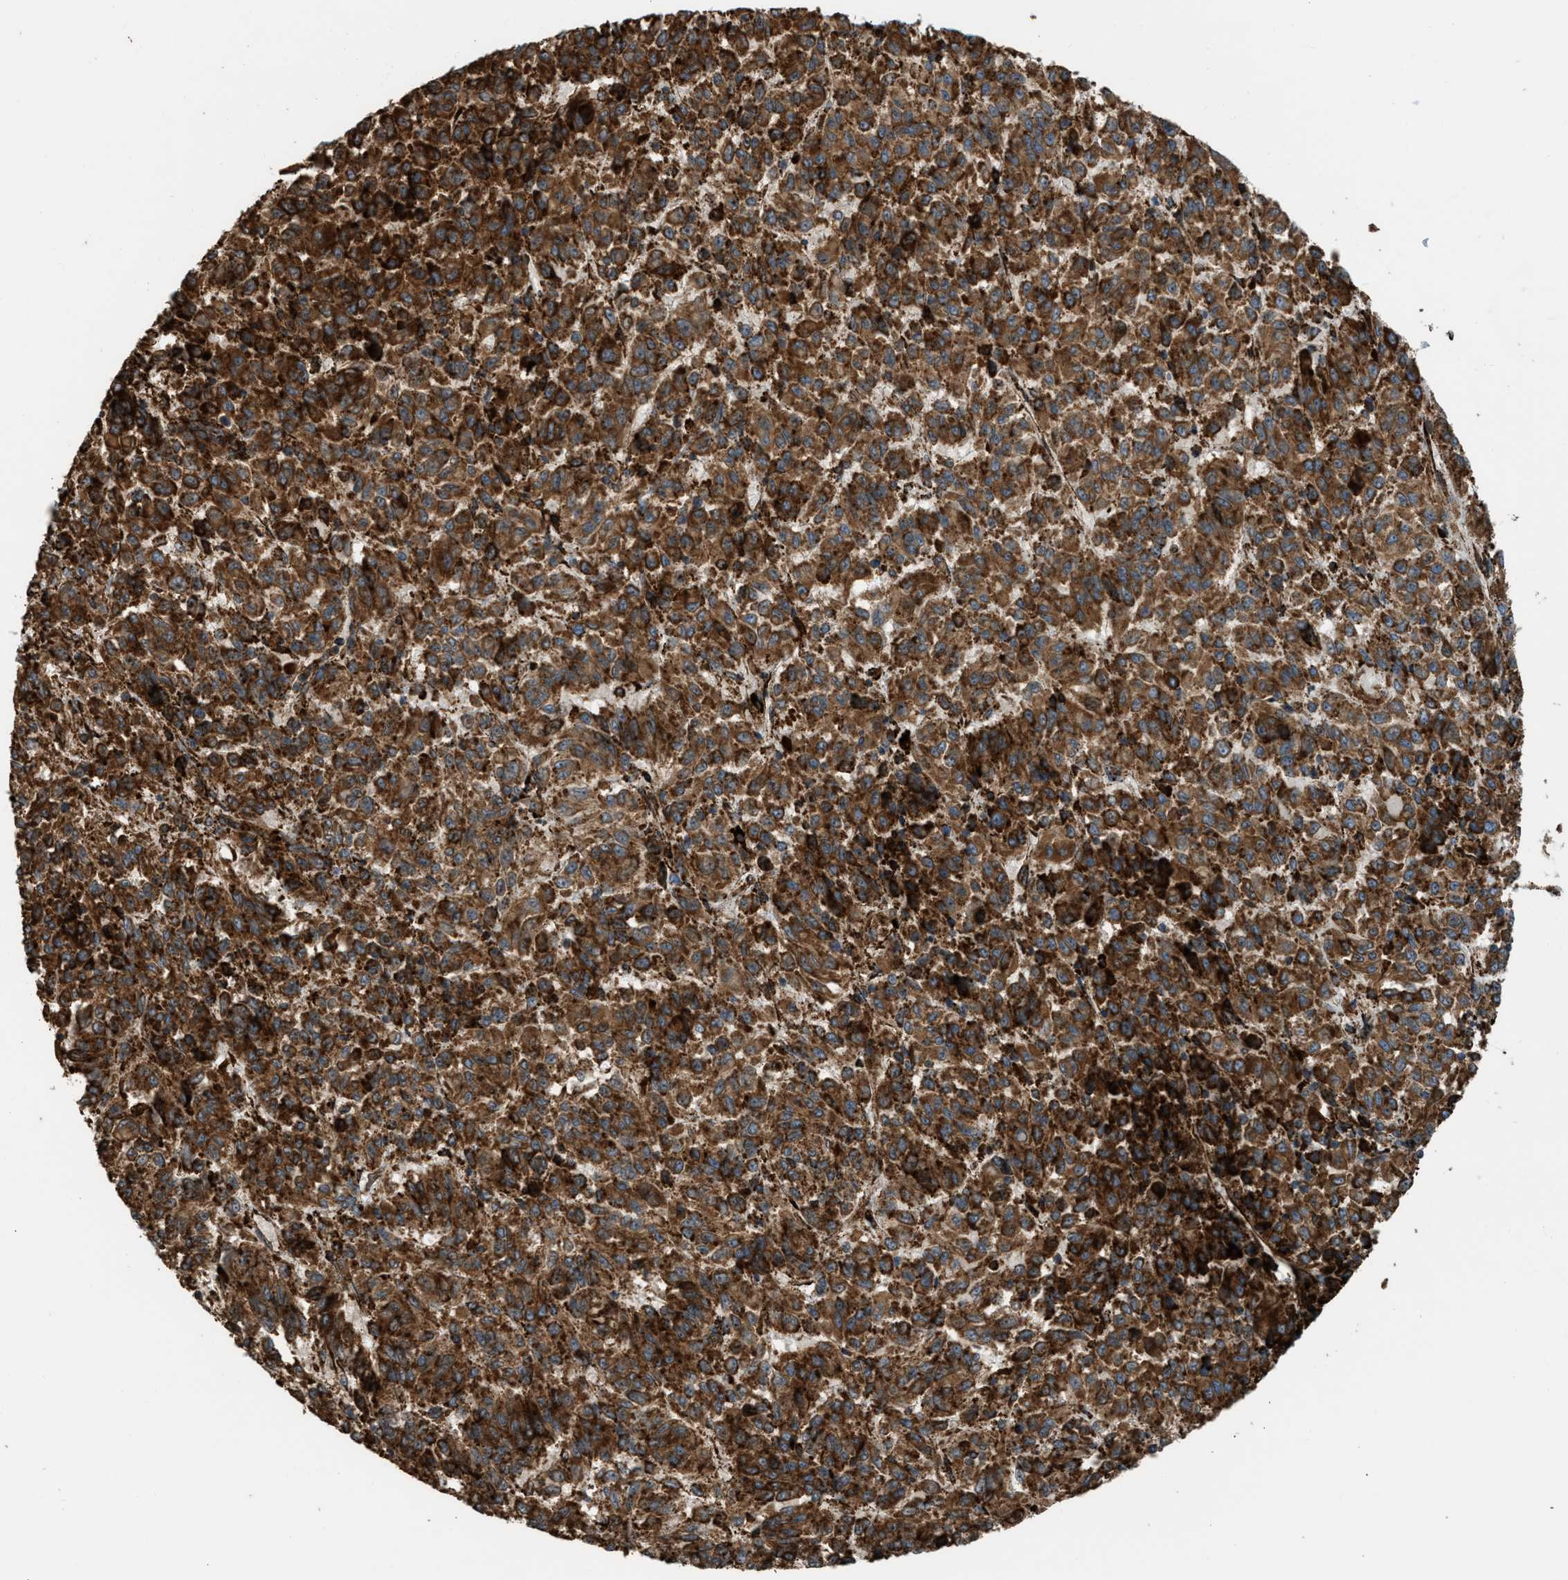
{"staining": {"intensity": "strong", "quantity": ">75%", "location": "cytoplasmic/membranous"}, "tissue": "melanoma", "cell_type": "Tumor cells", "image_type": "cancer", "snomed": [{"axis": "morphology", "description": "Malignant melanoma, Metastatic site"}, {"axis": "topography", "description": "Lung"}], "caption": "Immunohistochemical staining of melanoma shows high levels of strong cytoplasmic/membranous staining in approximately >75% of tumor cells.", "gene": "BAIAP2L1", "patient": {"sex": "male", "age": 64}}